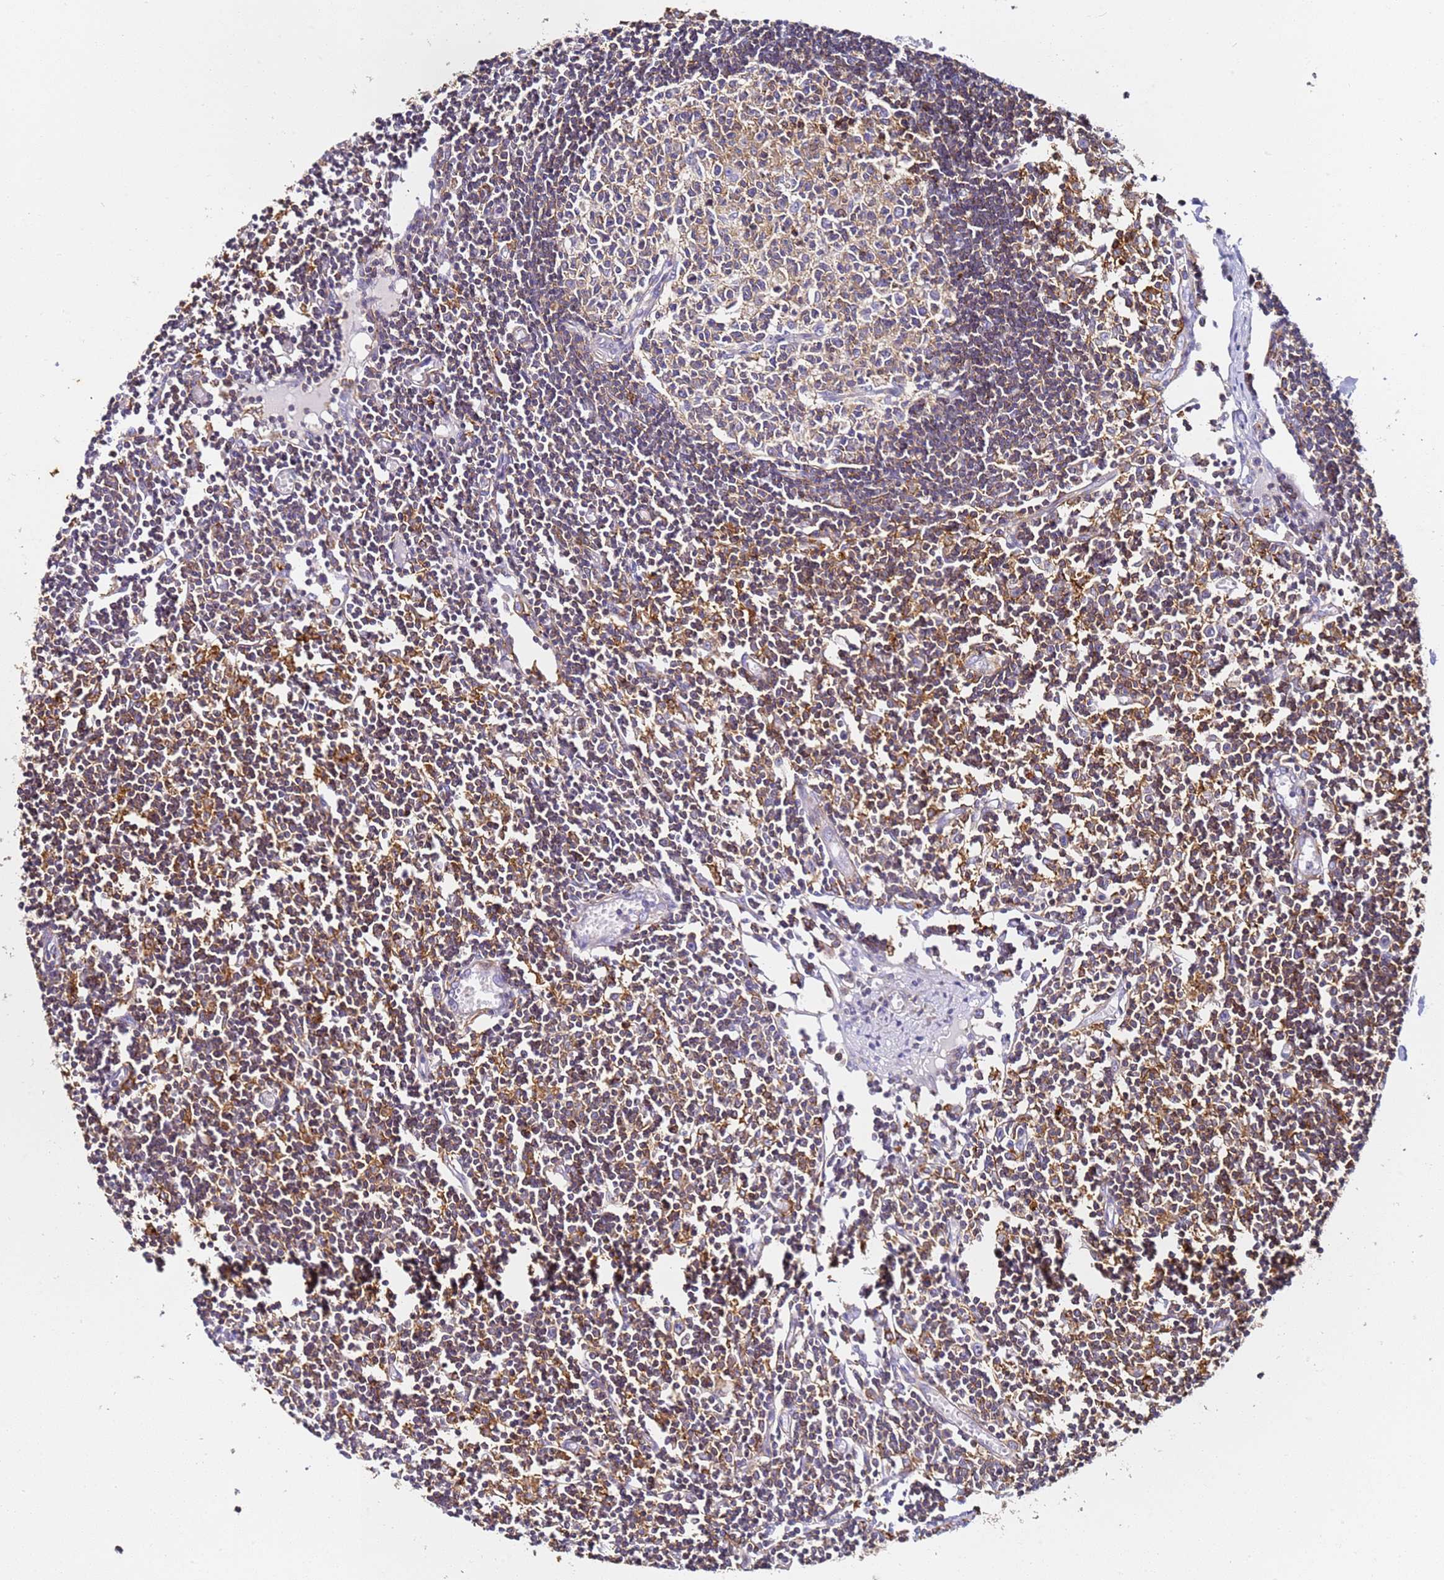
{"staining": {"intensity": "moderate", "quantity": "25%-75%", "location": "cytoplasmic/membranous"}, "tissue": "lymph node", "cell_type": "Germinal center cells", "image_type": "normal", "snomed": [{"axis": "morphology", "description": "Normal tissue, NOS"}, {"axis": "topography", "description": "Lymph node"}], "caption": "Immunohistochemistry (IHC) micrograph of normal human lymph node stained for a protein (brown), which exhibits medium levels of moderate cytoplasmic/membranous positivity in approximately 25%-75% of germinal center cells.", "gene": "ZNF671", "patient": {"sex": "female", "age": 11}}